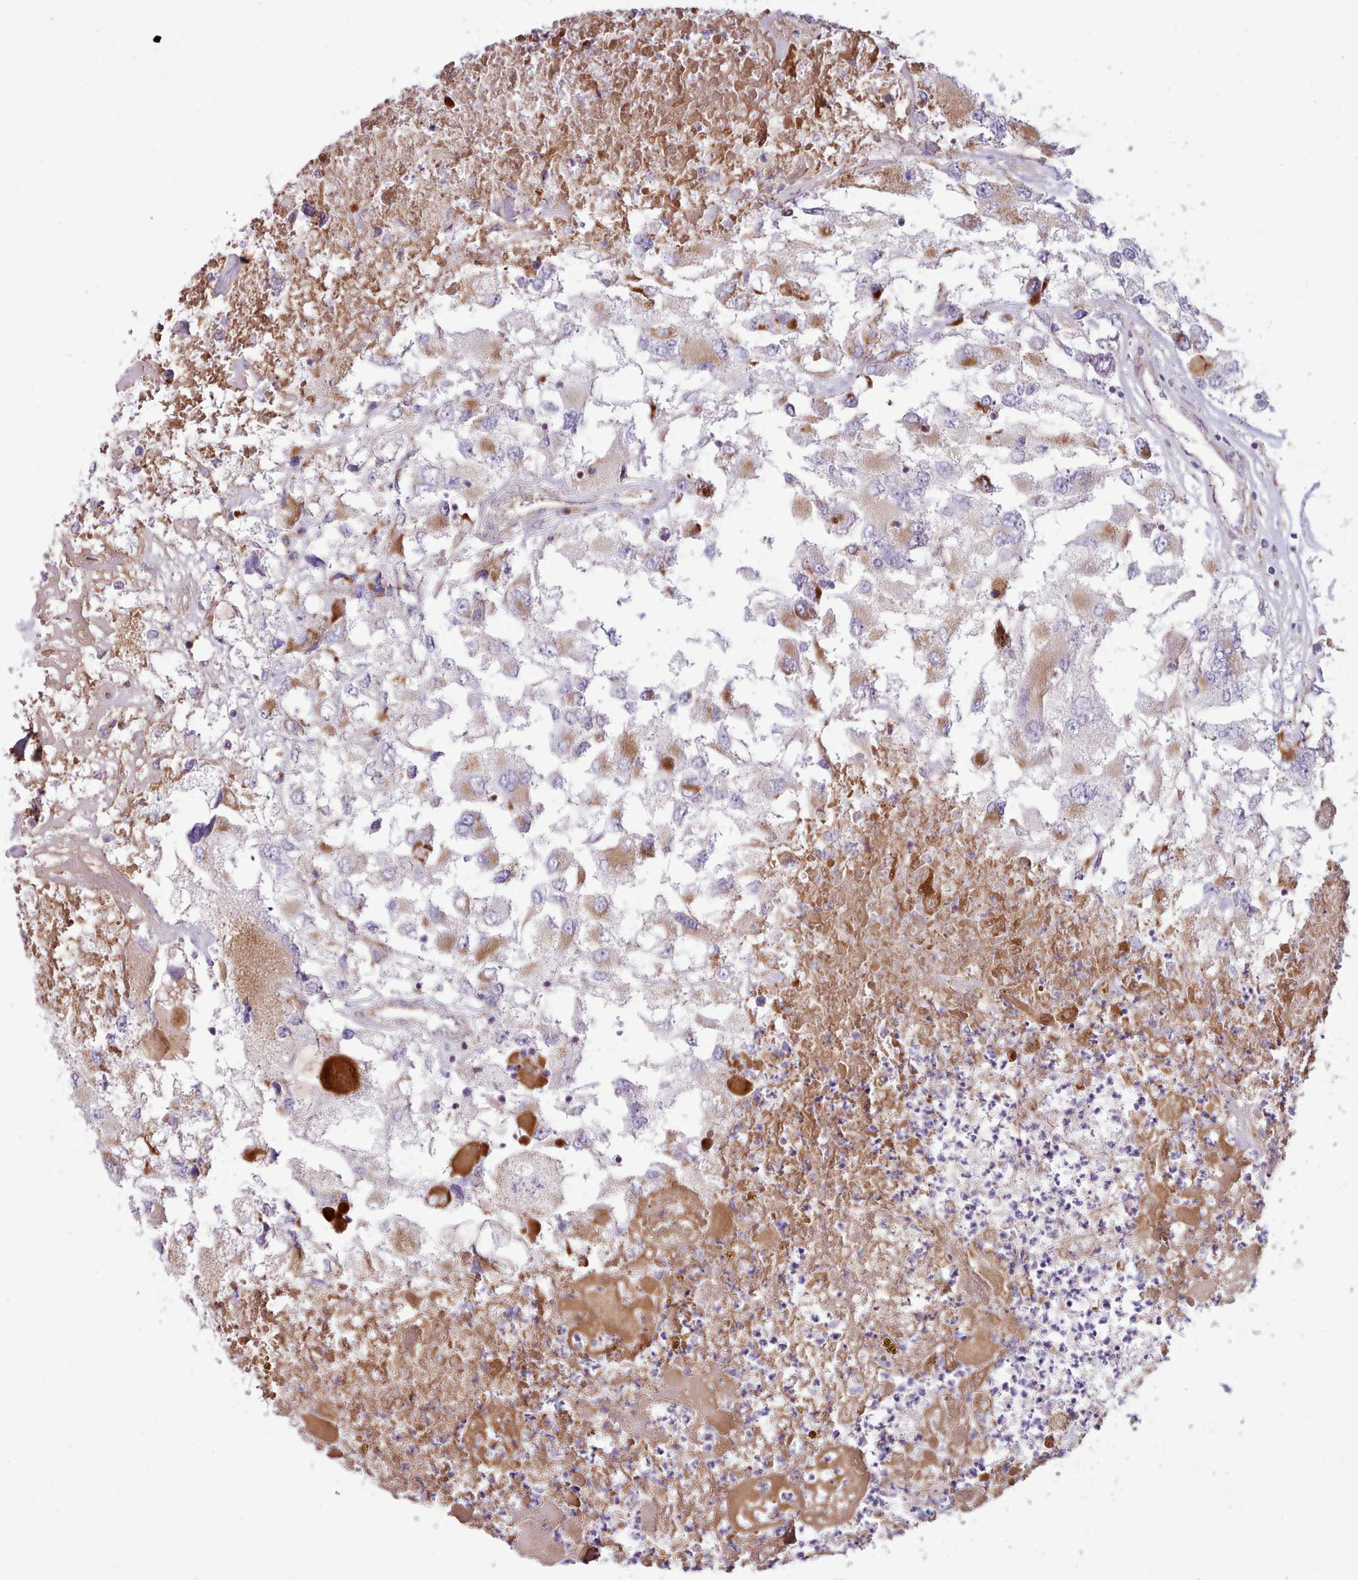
{"staining": {"intensity": "weak", "quantity": "<25%", "location": "cytoplasmic/membranous"}, "tissue": "renal cancer", "cell_type": "Tumor cells", "image_type": "cancer", "snomed": [{"axis": "morphology", "description": "Adenocarcinoma, NOS"}, {"axis": "topography", "description": "Kidney"}], "caption": "This micrograph is of renal cancer stained with IHC to label a protein in brown with the nuclei are counter-stained blue. There is no expression in tumor cells. (Stains: DAB immunohistochemistry with hematoxylin counter stain, Microscopy: brightfield microscopy at high magnification).", "gene": "TENT4B", "patient": {"sex": "female", "age": 52}}